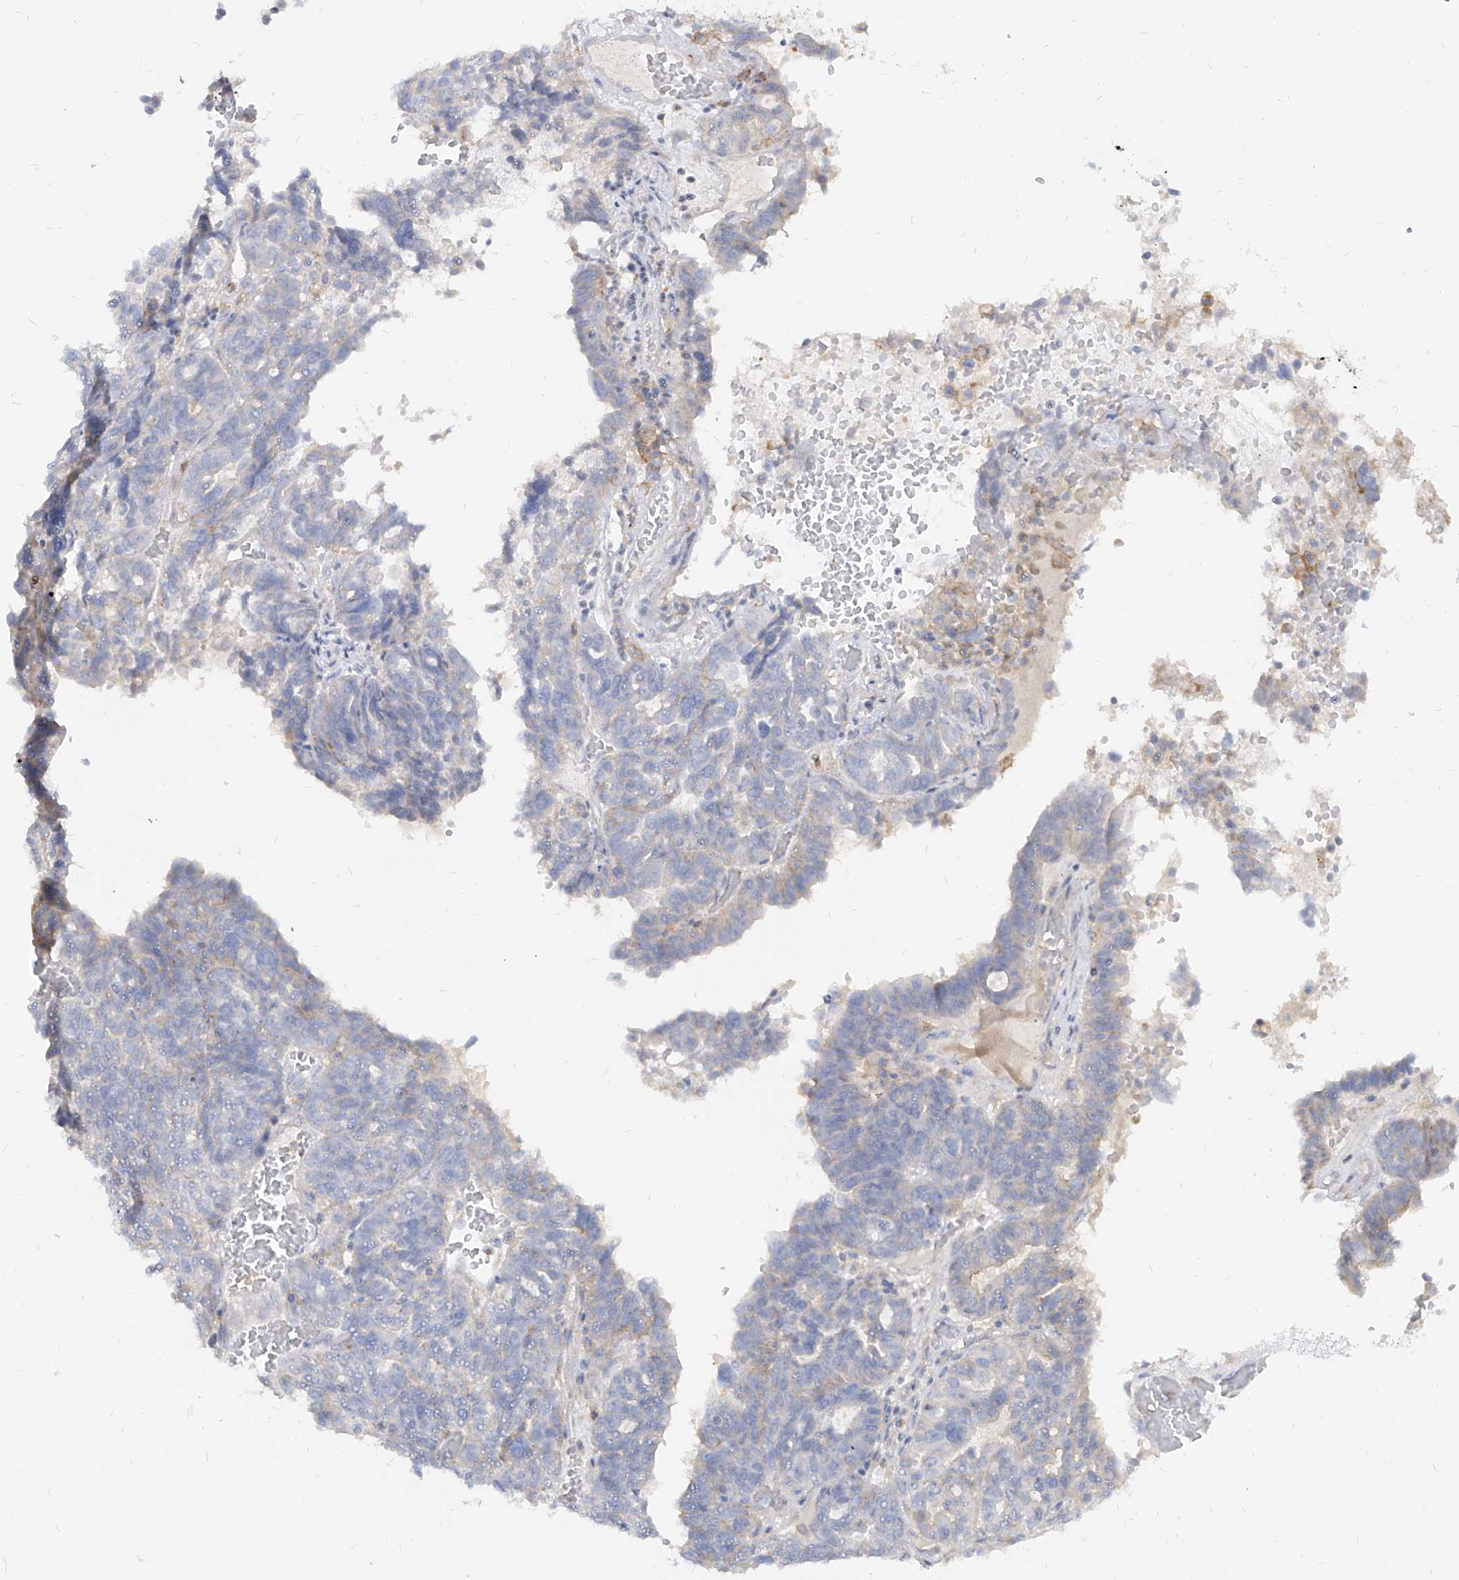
{"staining": {"intensity": "negative", "quantity": "none", "location": "none"}, "tissue": "ovarian cancer", "cell_type": "Tumor cells", "image_type": "cancer", "snomed": [{"axis": "morphology", "description": "Cystadenocarcinoma, serous, NOS"}, {"axis": "topography", "description": "Ovary"}], "caption": "IHC histopathology image of neoplastic tissue: human ovarian cancer (serous cystadenocarcinoma) stained with DAB shows no significant protein positivity in tumor cells. Nuclei are stained in blue.", "gene": "RBFOX3", "patient": {"sex": "female", "age": 59}}